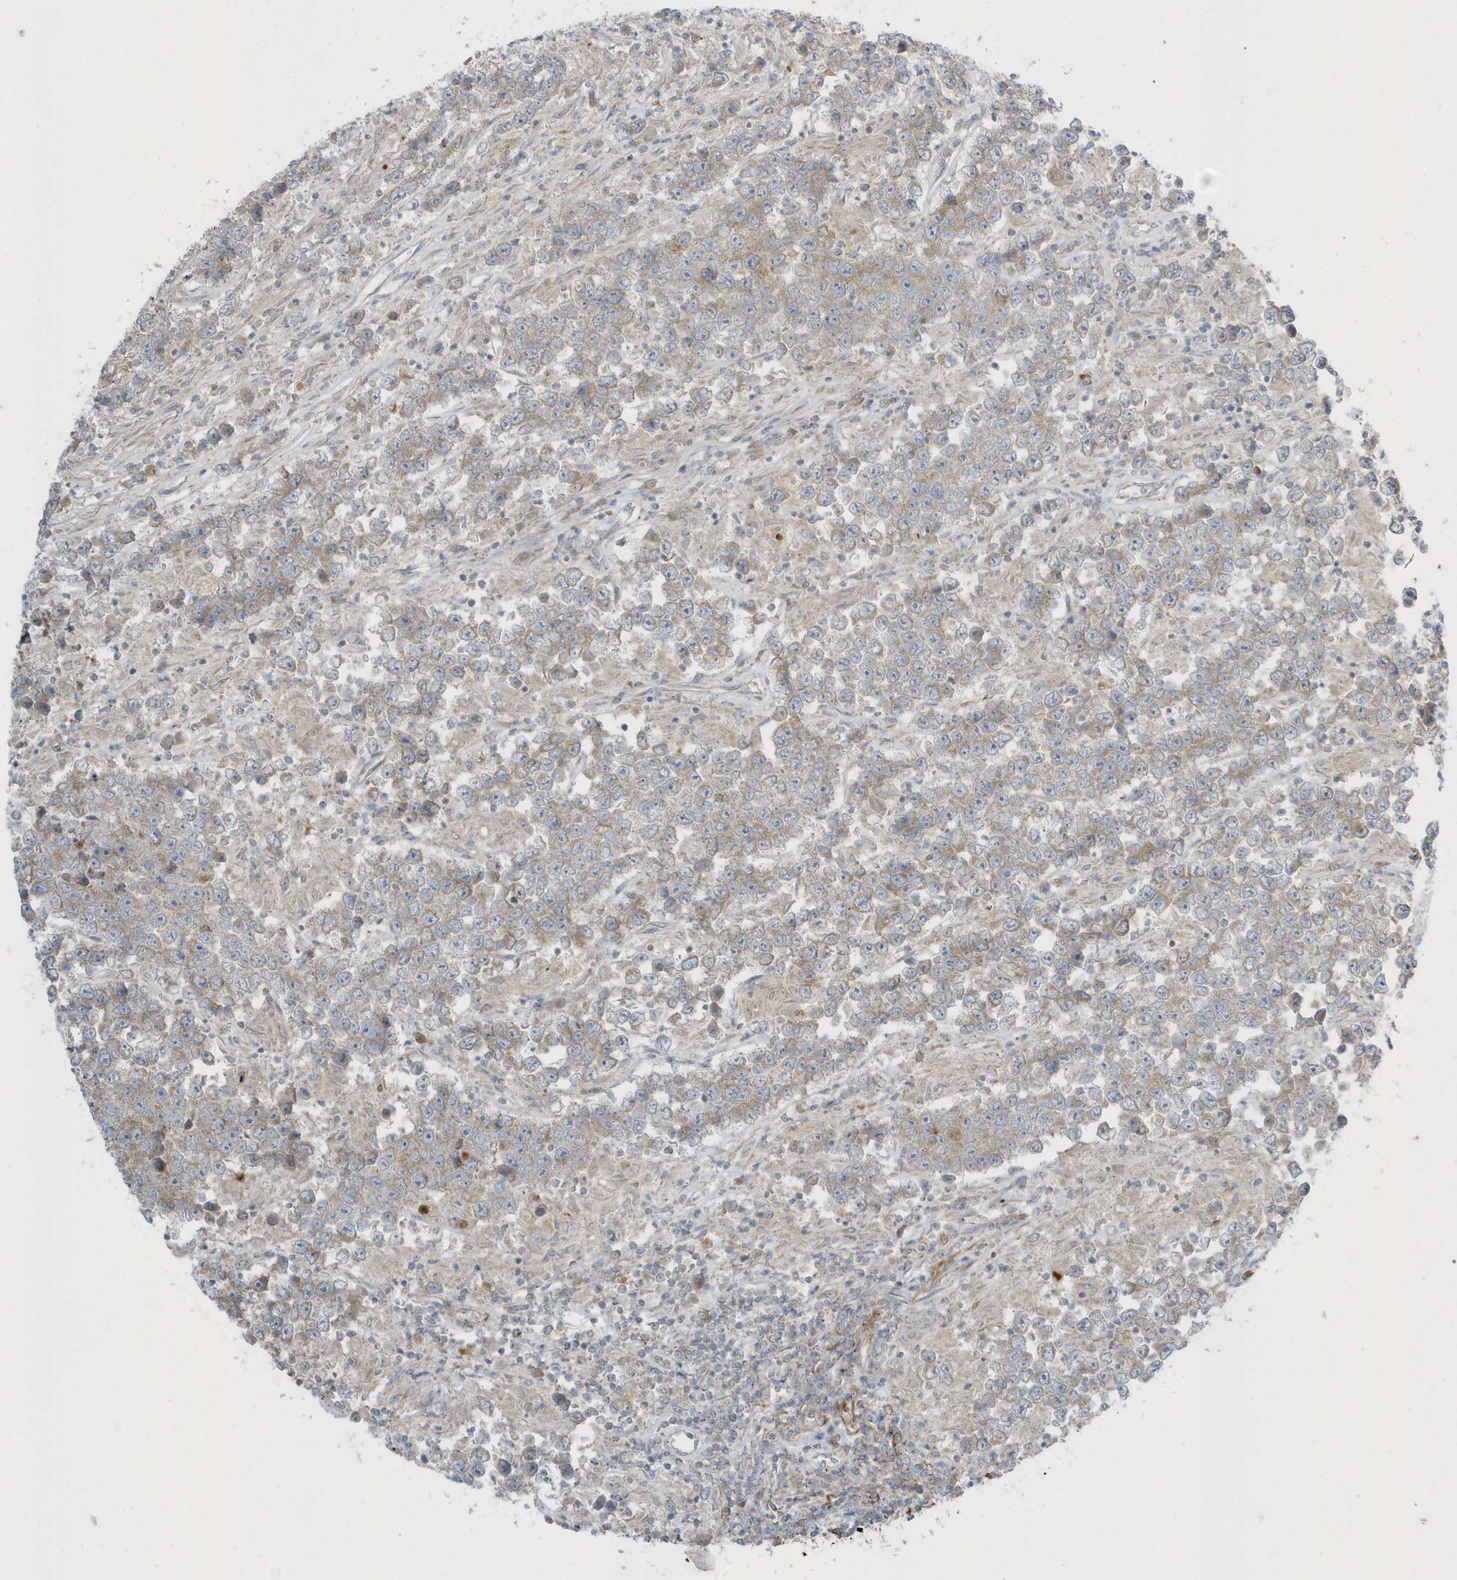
{"staining": {"intensity": "weak", "quantity": "25%-75%", "location": "cytoplasmic/membranous"}, "tissue": "testis cancer", "cell_type": "Tumor cells", "image_type": "cancer", "snomed": [{"axis": "morphology", "description": "Normal tissue, NOS"}, {"axis": "morphology", "description": "Urothelial carcinoma, High grade"}, {"axis": "morphology", "description": "Seminoma, NOS"}, {"axis": "morphology", "description": "Carcinoma, Embryonal, NOS"}, {"axis": "topography", "description": "Urinary bladder"}, {"axis": "topography", "description": "Testis"}], "caption": "Tumor cells display low levels of weak cytoplasmic/membranous expression in about 25%-75% of cells in human testis urothelial carcinoma (high-grade).", "gene": "SLC38A2", "patient": {"sex": "male", "age": 41}}